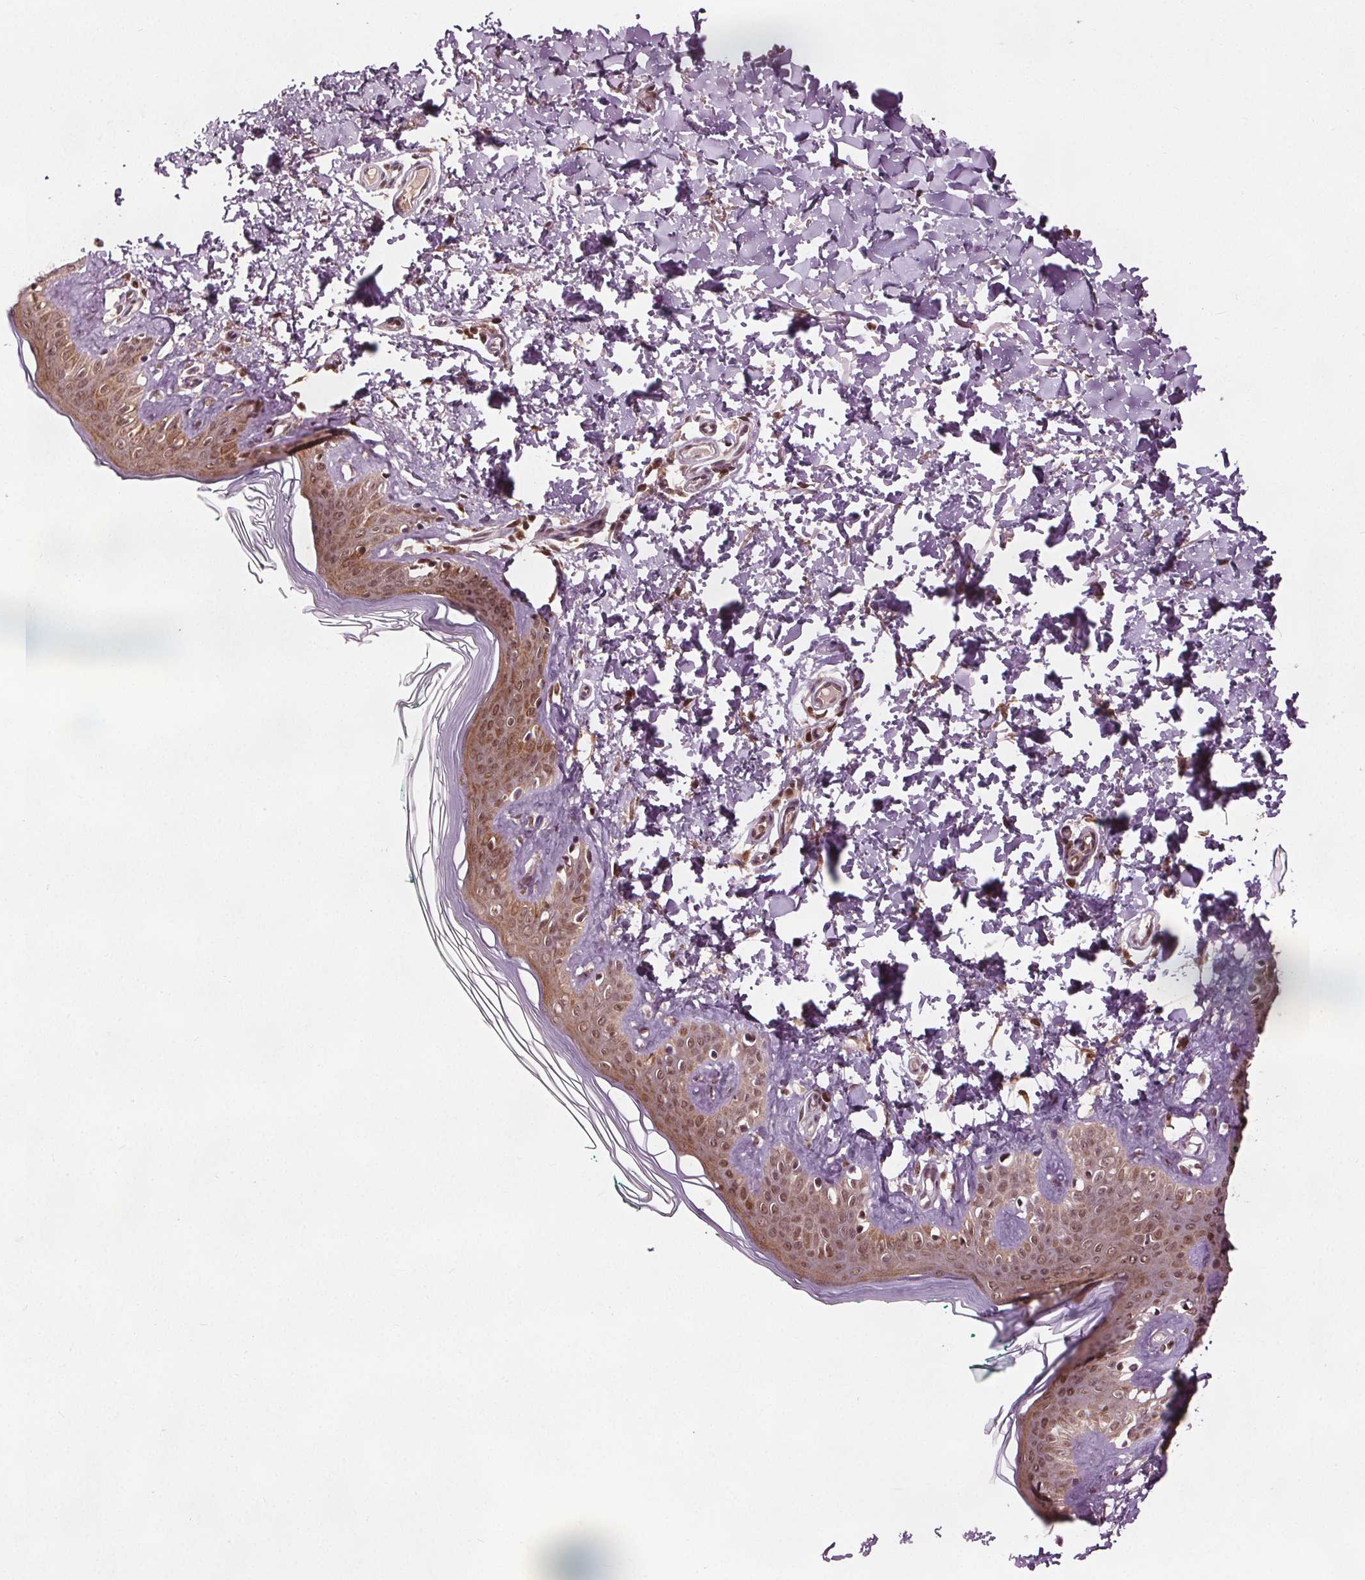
{"staining": {"intensity": "moderate", "quantity": "25%-75%", "location": "nuclear"}, "tissue": "skin", "cell_type": "Fibroblasts", "image_type": "normal", "snomed": [{"axis": "morphology", "description": "Normal tissue, NOS"}, {"axis": "topography", "description": "Skin"}, {"axis": "topography", "description": "Peripheral nerve tissue"}], "caption": "Immunohistochemistry histopathology image of unremarkable human skin stained for a protein (brown), which shows medium levels of moderate nuclear positivity in approximately 25%-75% of fibroblasts.", "gene": "DDX11", "patient": {"sex": "female", "age": 45}}